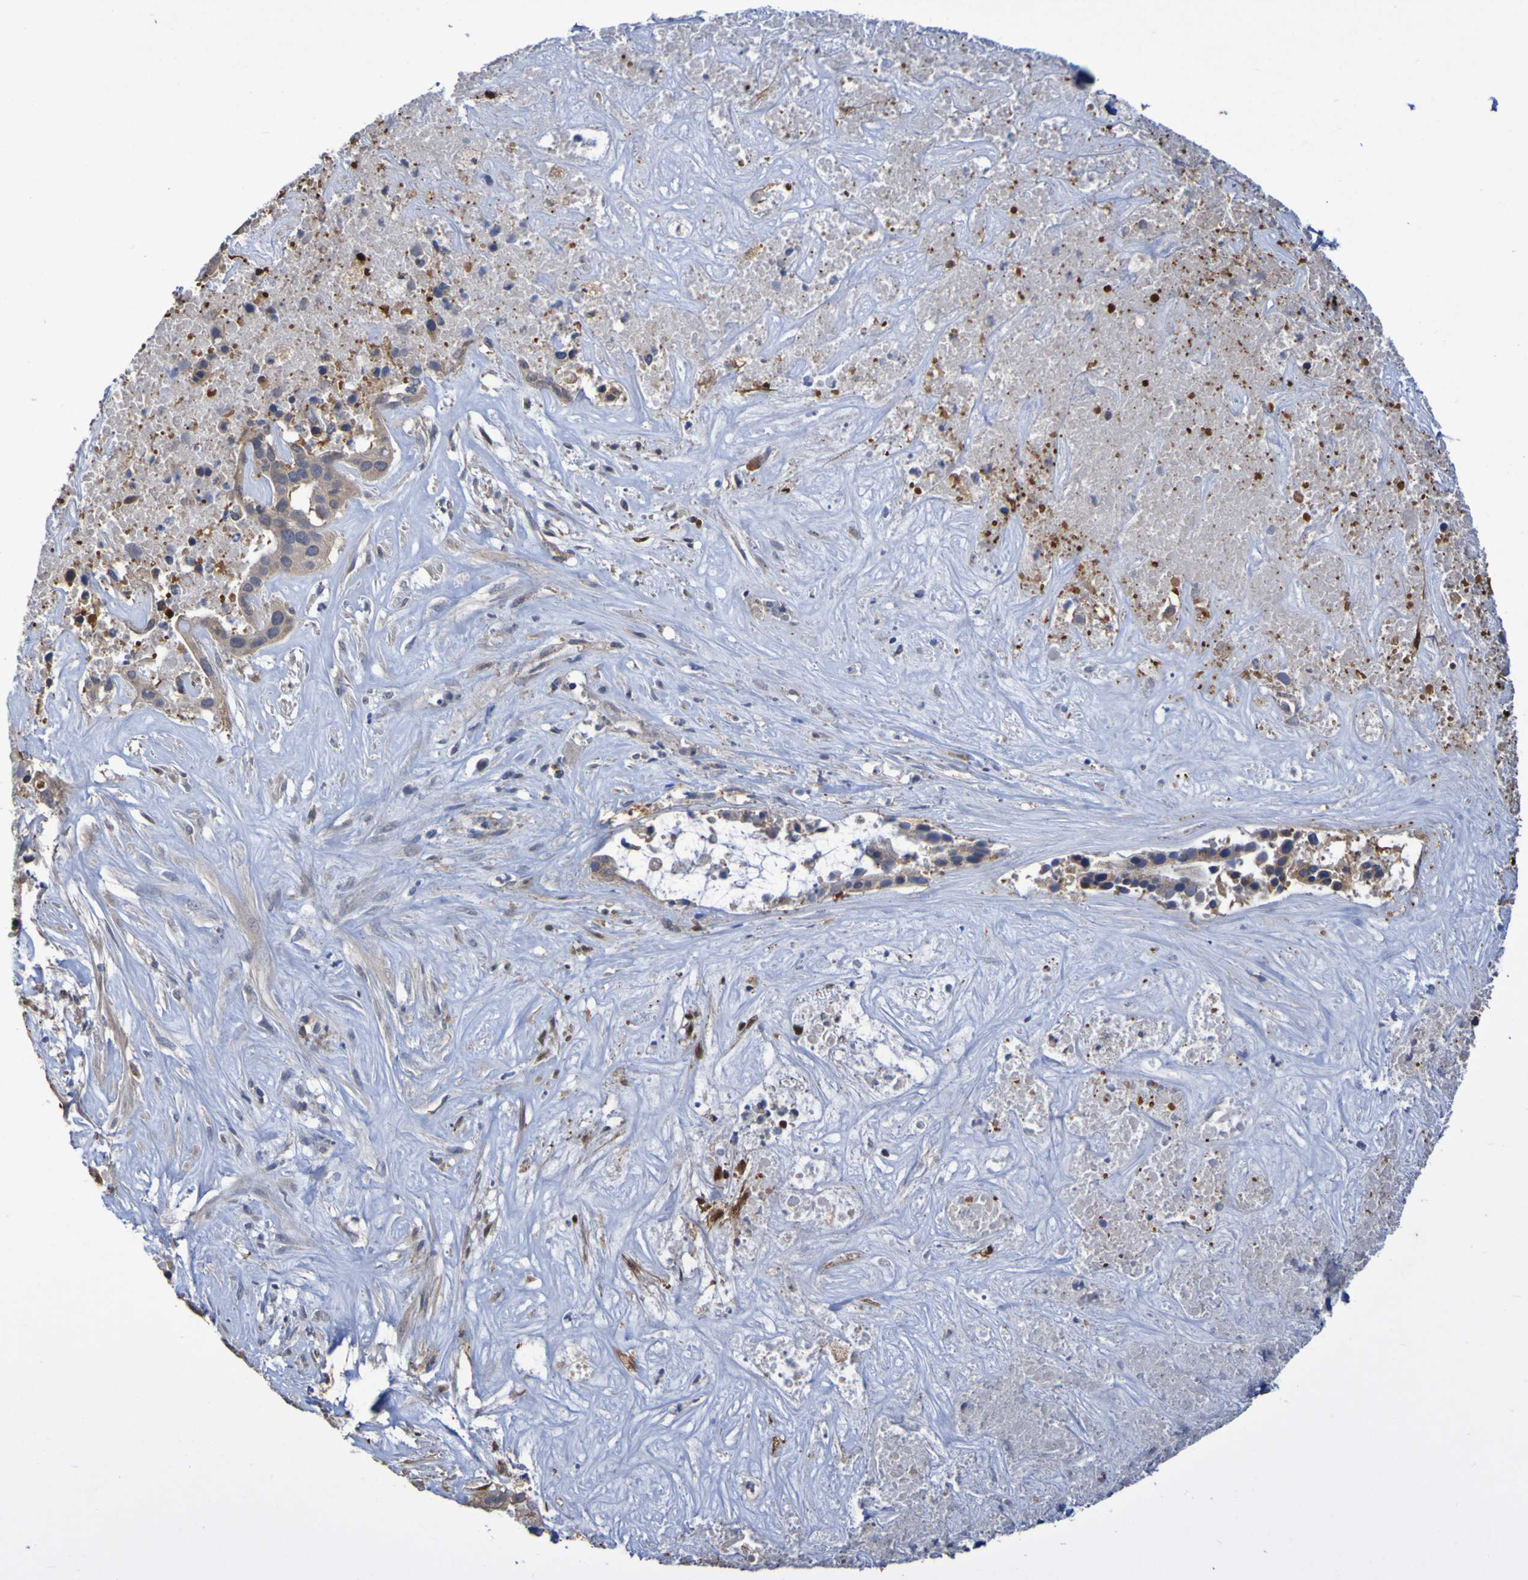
{"staining": {"intensity": "moderate", "quantity": ">75%", "location": "cytoplasmic/membranous"}, "tissue": "liver cancer", "cell_type": "Tumor cells", "image_type": "cancer", "snomed": [{"axis": "morphology", "description": "Cholangiocarcinoma"}, {"axis": "topography", "description": "Liver"}], "caption": "A micrograph showing moderate cytoplasmic/membranous expression in about >75% of tumor cells in liver cholangiocarcinoma, as visualized by brown immunohistochemical staining.", "gene": "C3orf18", "patient": {"sex": "female", "age": 65}}